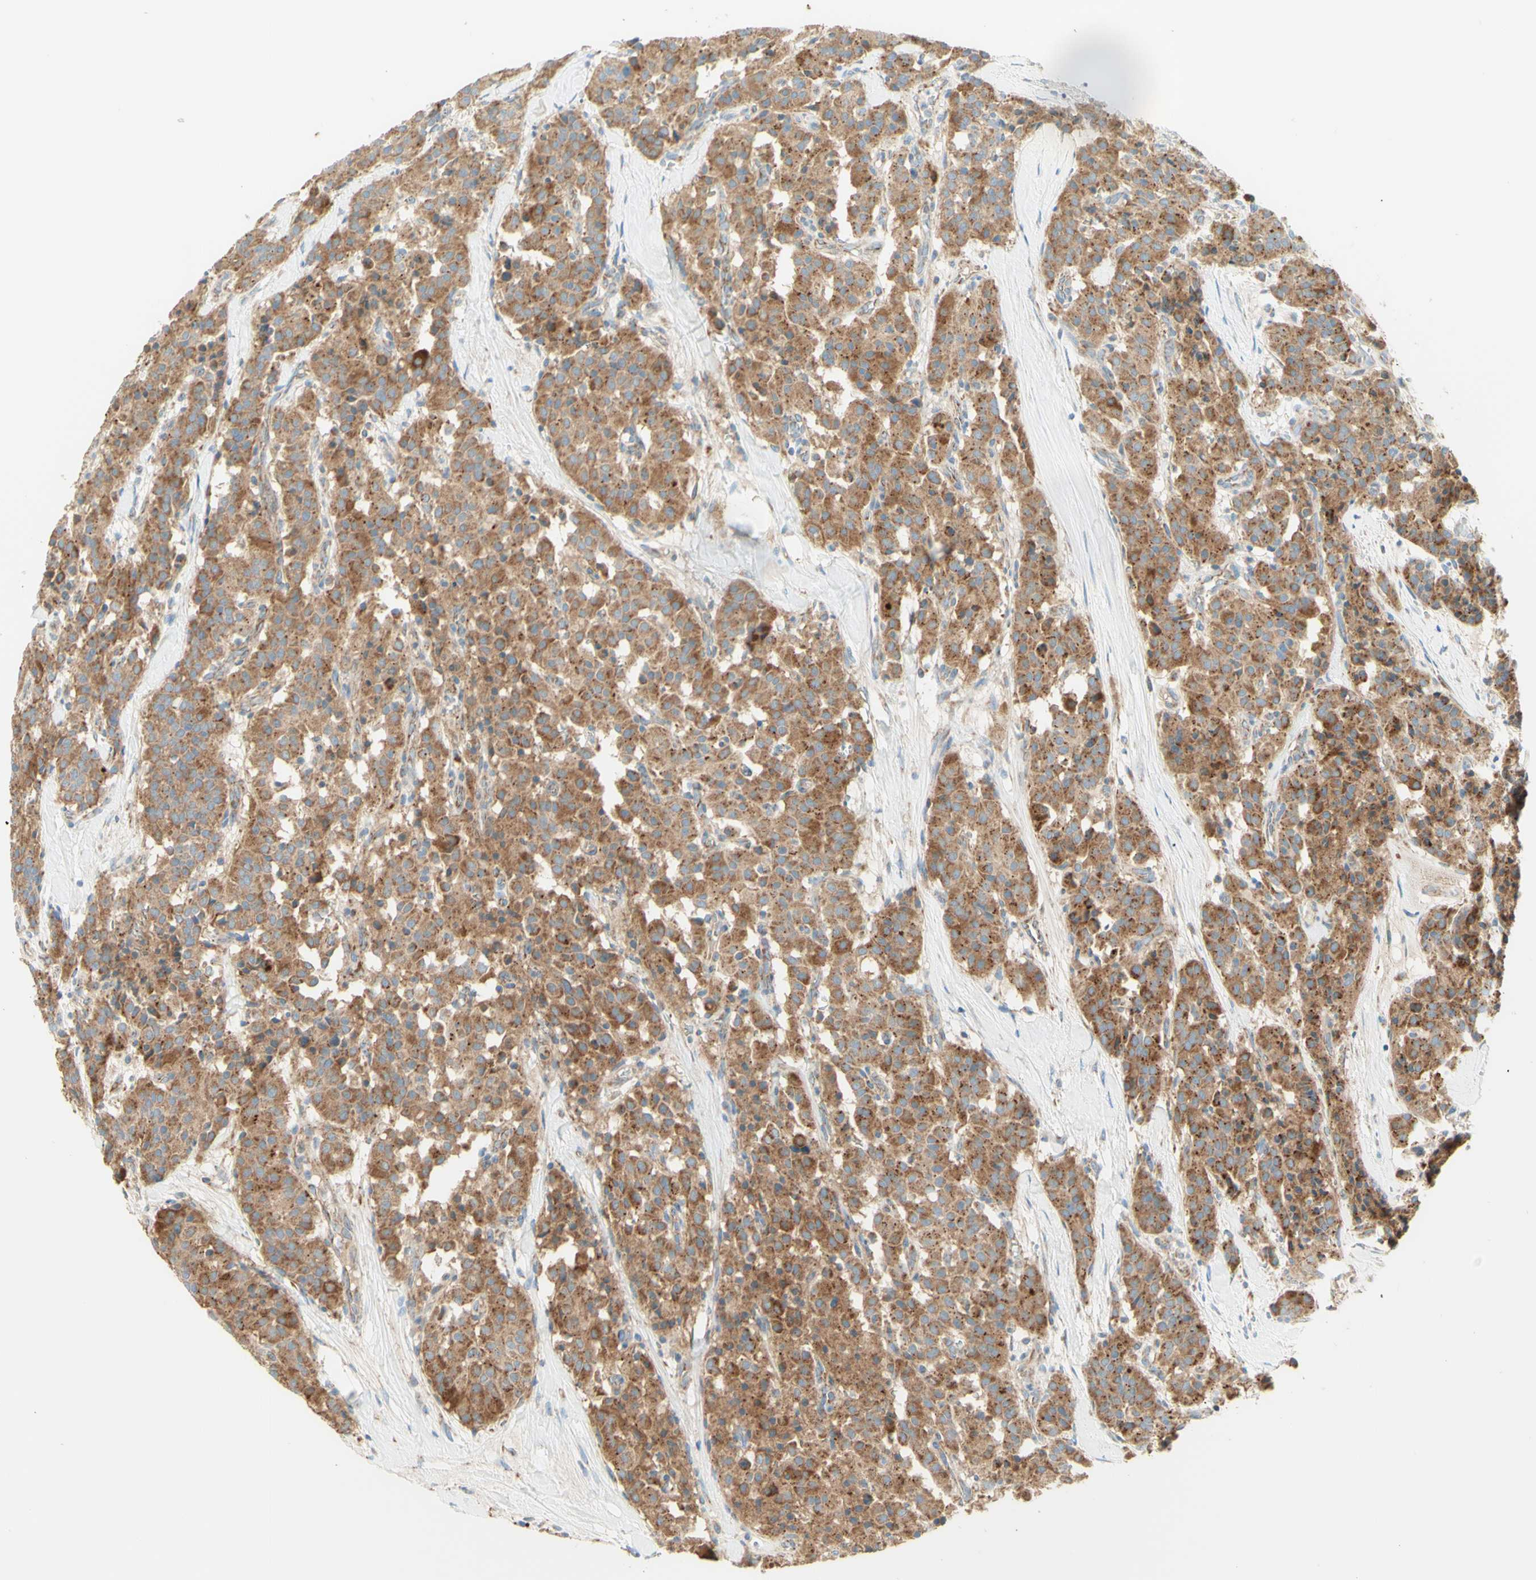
{"staining": {"intensity": "moderate", "quantity": ">75%", "location": "cytoplasmic/membranous"}, "tissue": "carcinoid", "cell_type": "Tumor cells", "image_type": "cancer", "snomed": [{"axis": "morphology", "description": "Carcinoid, malignant, NOS"}, {"axis": "topography", "description": "Lung"}], "caption": "Immunohistochemistry photomicrograph of neoplastic tissue: carcinoid stained using immunohistochemistry reveals medium levels of moderate protein expression localized specifically in the cytoplasmic/membranous of tumor cells, appearing as a cytoplasmic/membranous brown color.", "gene": "ARMC10", "patient": {"sex": "male", "age": 30}}